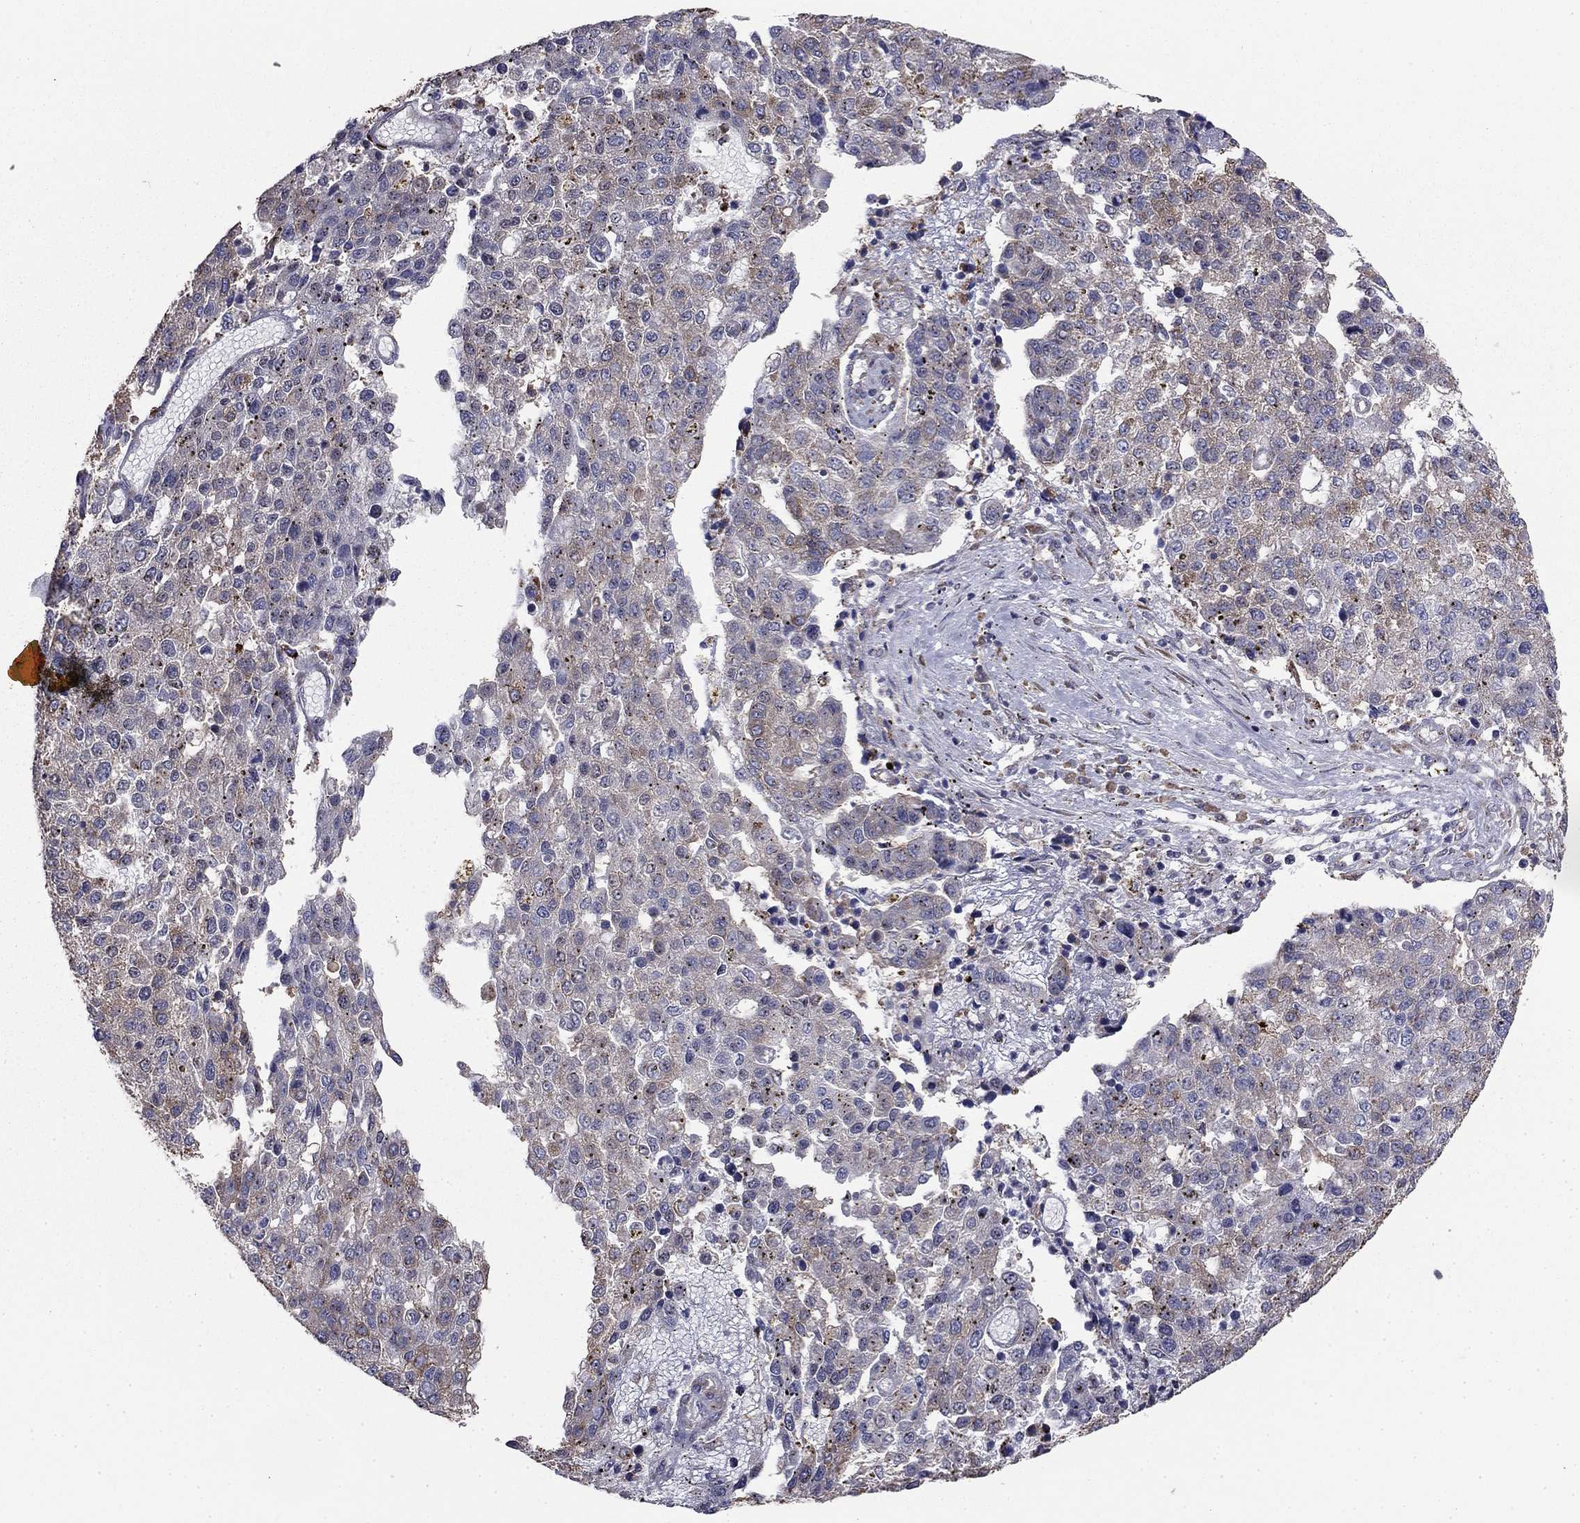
{"staining": {"intensity": "negative", "quantity": "none", "location": "none"}, "tissue": "pancreatic cancer", "cell_type": "Tumor cells", "image_type": "cancer", "snomed": [{"axis": "morphology", "description": "Adenocarcinoma, NOS"}, {"axis": "topography", "description": "Pancreas"}], "caption": "The IHC histopathology image has no significant staining in tumor cells of pancreatic adenocarcinoma tissue.", "gene": "NKIRAS1", "patient": {"sex": "female", "age": 61}}